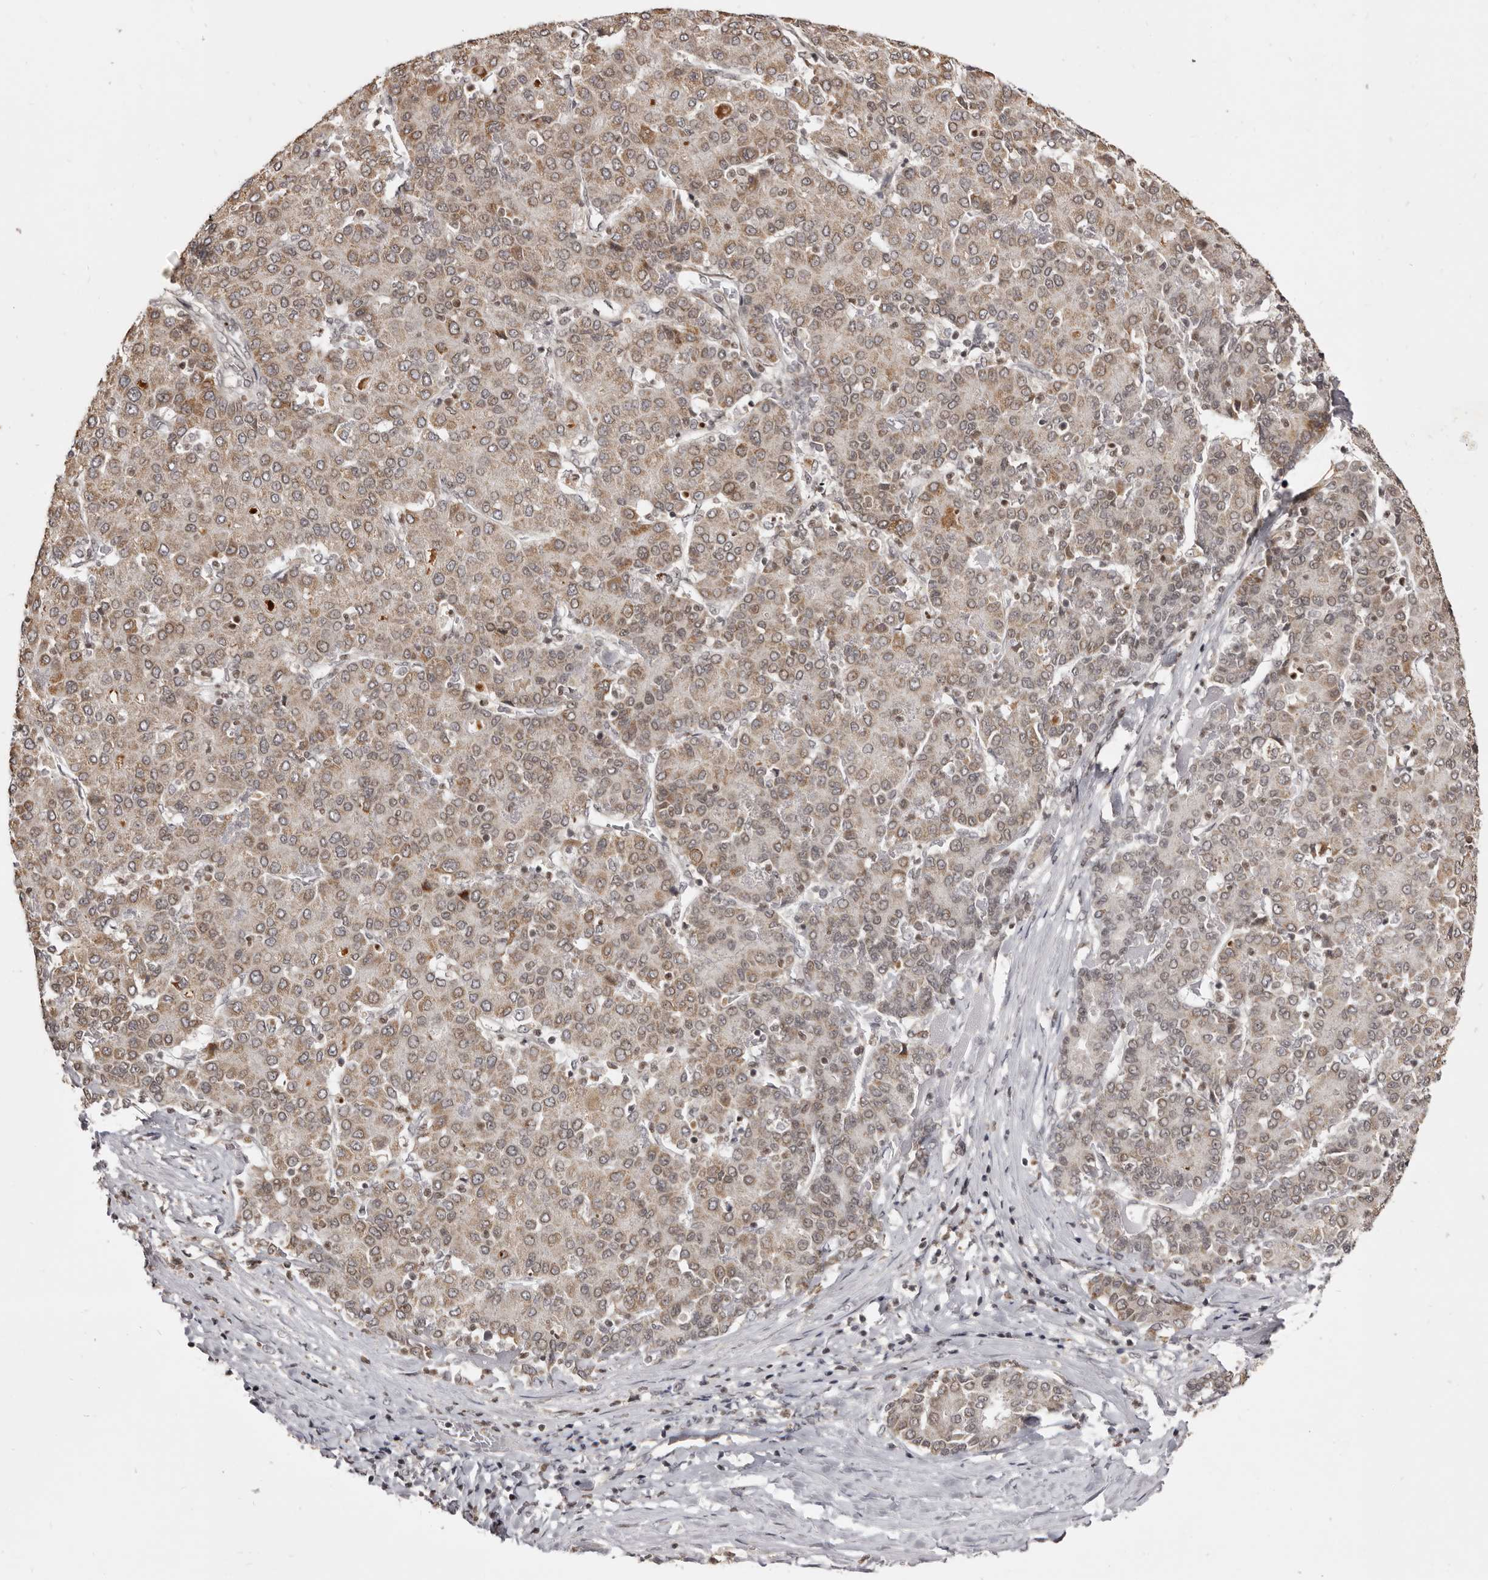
{"staining": {"intensity": "weak", "quantity": "25%-75%", "location": "cytoplasmic/membranous"}, "tissue": "liver cancer", "cell_type": "Tumor cells", "image_type": "cancer", "snomed": [{"axis": "morphology", "description": "Carcinoma, Hepatocellular, NOS"}, {"axis": "topography", "description": "Liver"}], "caption": "Immunohistochemical staining of hepatocellular carcinoma (liver) demonstrates low levels of weak cytoplasmic/membranous protein staining in approximately 25%-75% of tumor cells. Using DAB (brown) and hematoxylin (blue) stains, captured at high magnification using brightfield microscopy.", "gene": "THUMPD1", "patient": {"sex": "male", "age": 65}}